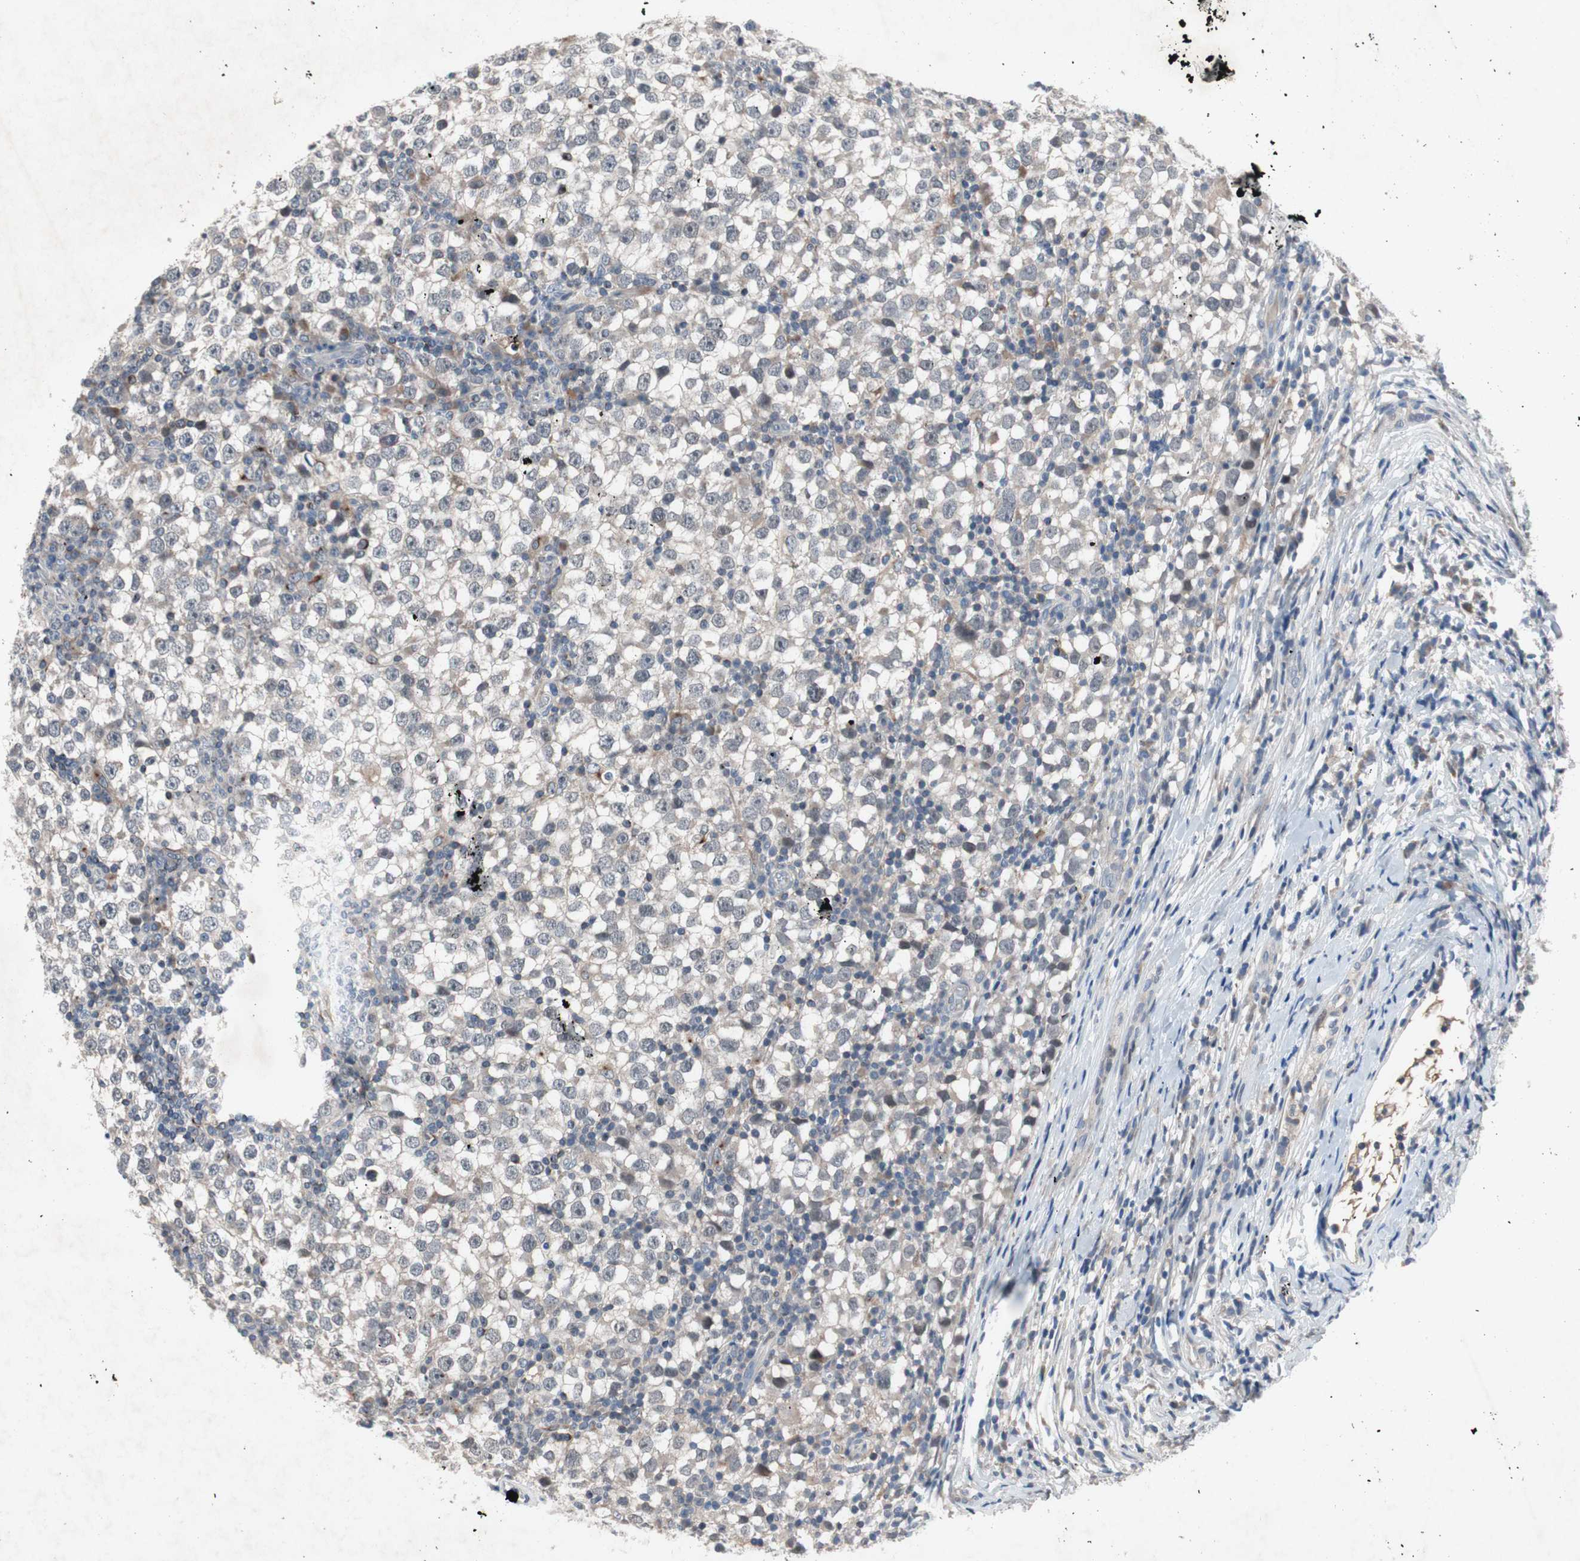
{"staining": {"intensity": "negative", "quantity": "none", "location": "none"}, "tissue": "testis cancer", "cell_type": "Tumor cells", "image_type": "cancer", "snomed": [{"axis": "morphology", "description": "Seminoma, NOS"}, {"axis": "topography", "description": "Testis"}], "caption": "There is no significant positivity in tumor cells of seminoma (testis).", "gene": "MUTYH", "patient": {"sex": "male", "age": 65}}